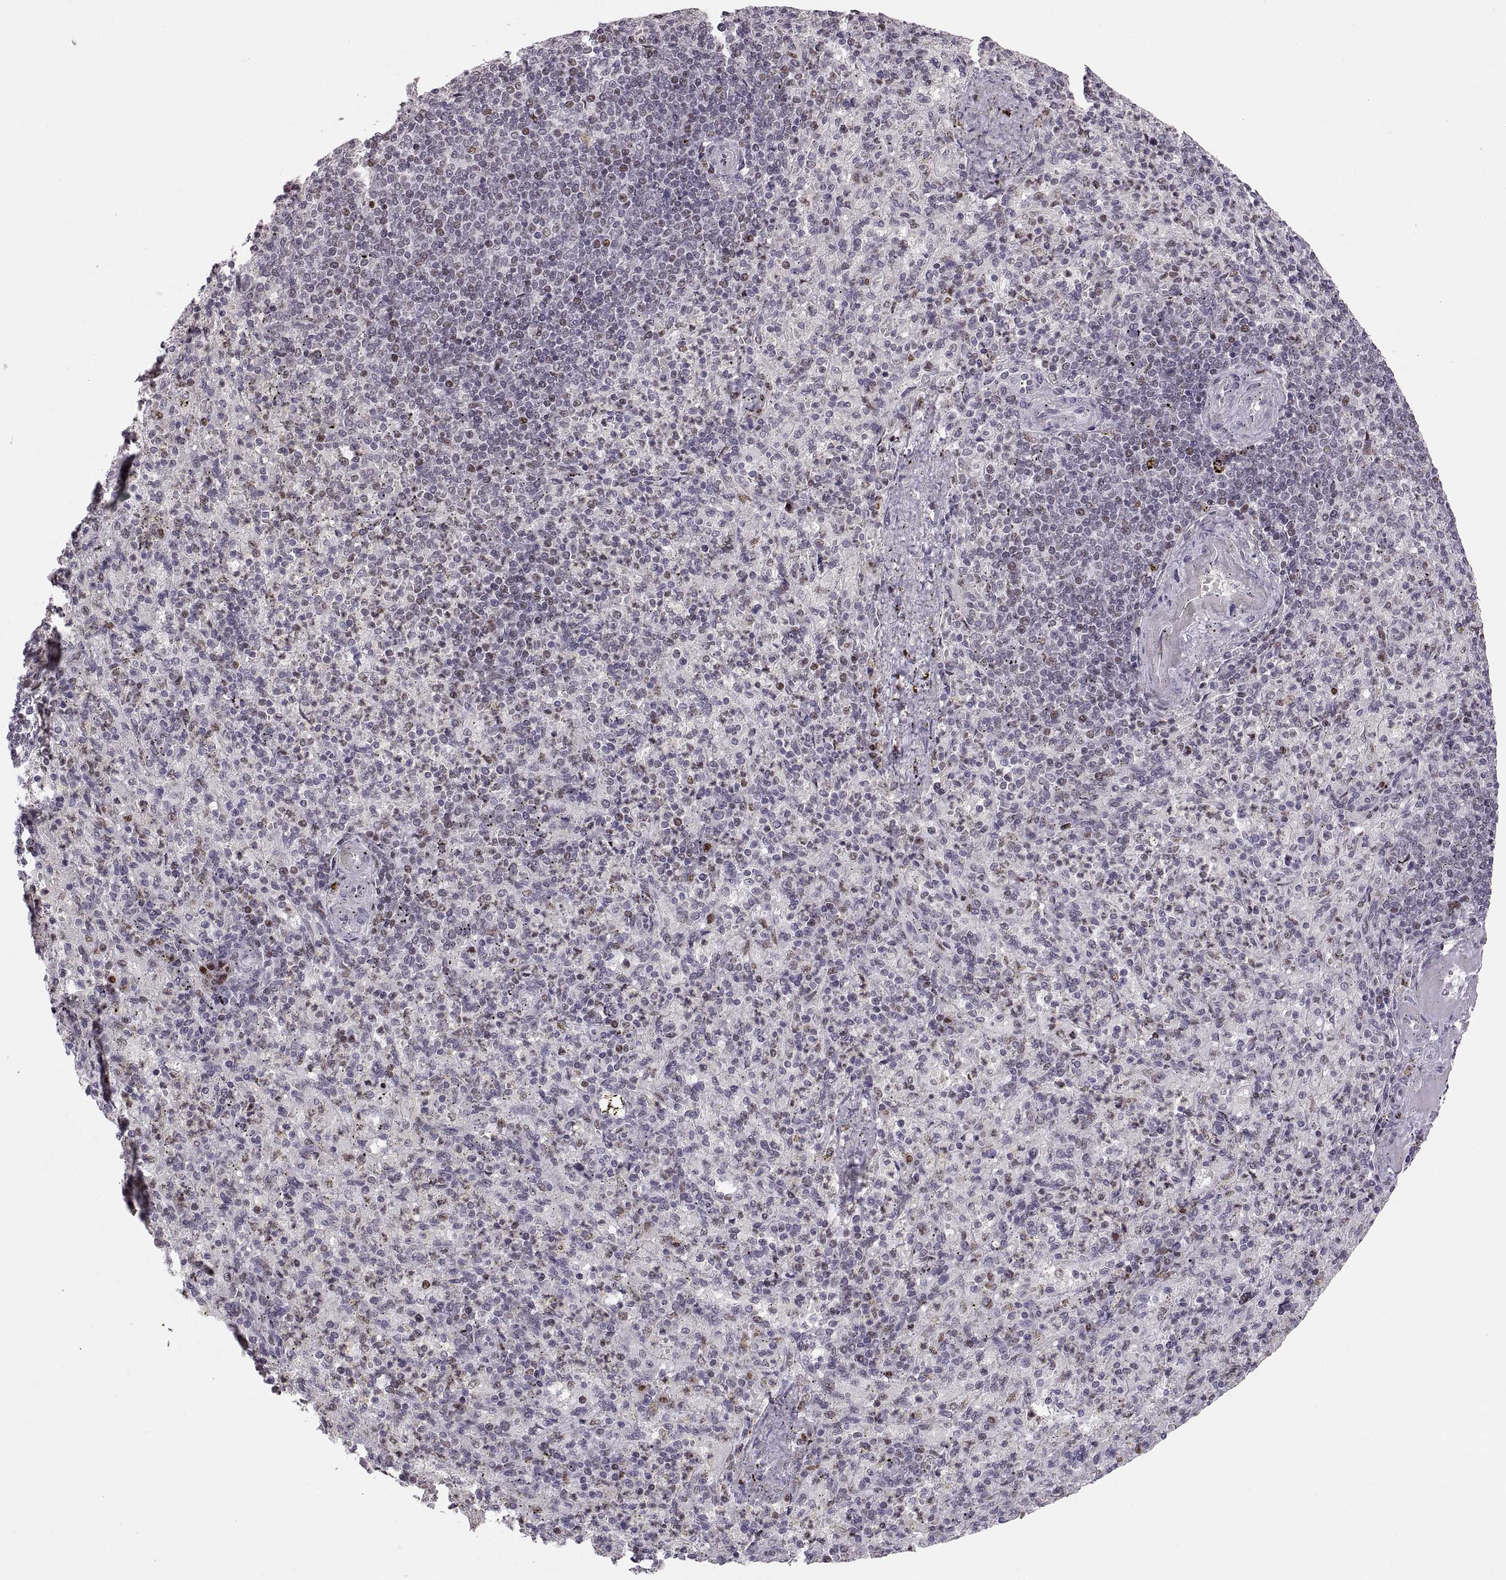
{"staining": {"intensity": "moderate", "quantity": "<25%", "location": "nuclear"}, "tissue": "spleen", "cell_type": "Cells in red pulp", "image_type": "normal", "snomed": [{"axis": "morphology", "description": "Normal tissue, NOS"}, {"axis": "topography", "description": "Spleen"}], "caption": "Cells in red pulp reveal low levels of moderate nuclear expression in approximately <25% of cells in benign human spleen. The staining was performed using DAB (3,3'-diaminobenzidine), with brown indicating positive protein expression. Nuclei are stained blue with hematoxylin.", "gene": "SNAI1", "patient": {"sex": "female", "age": 74}}